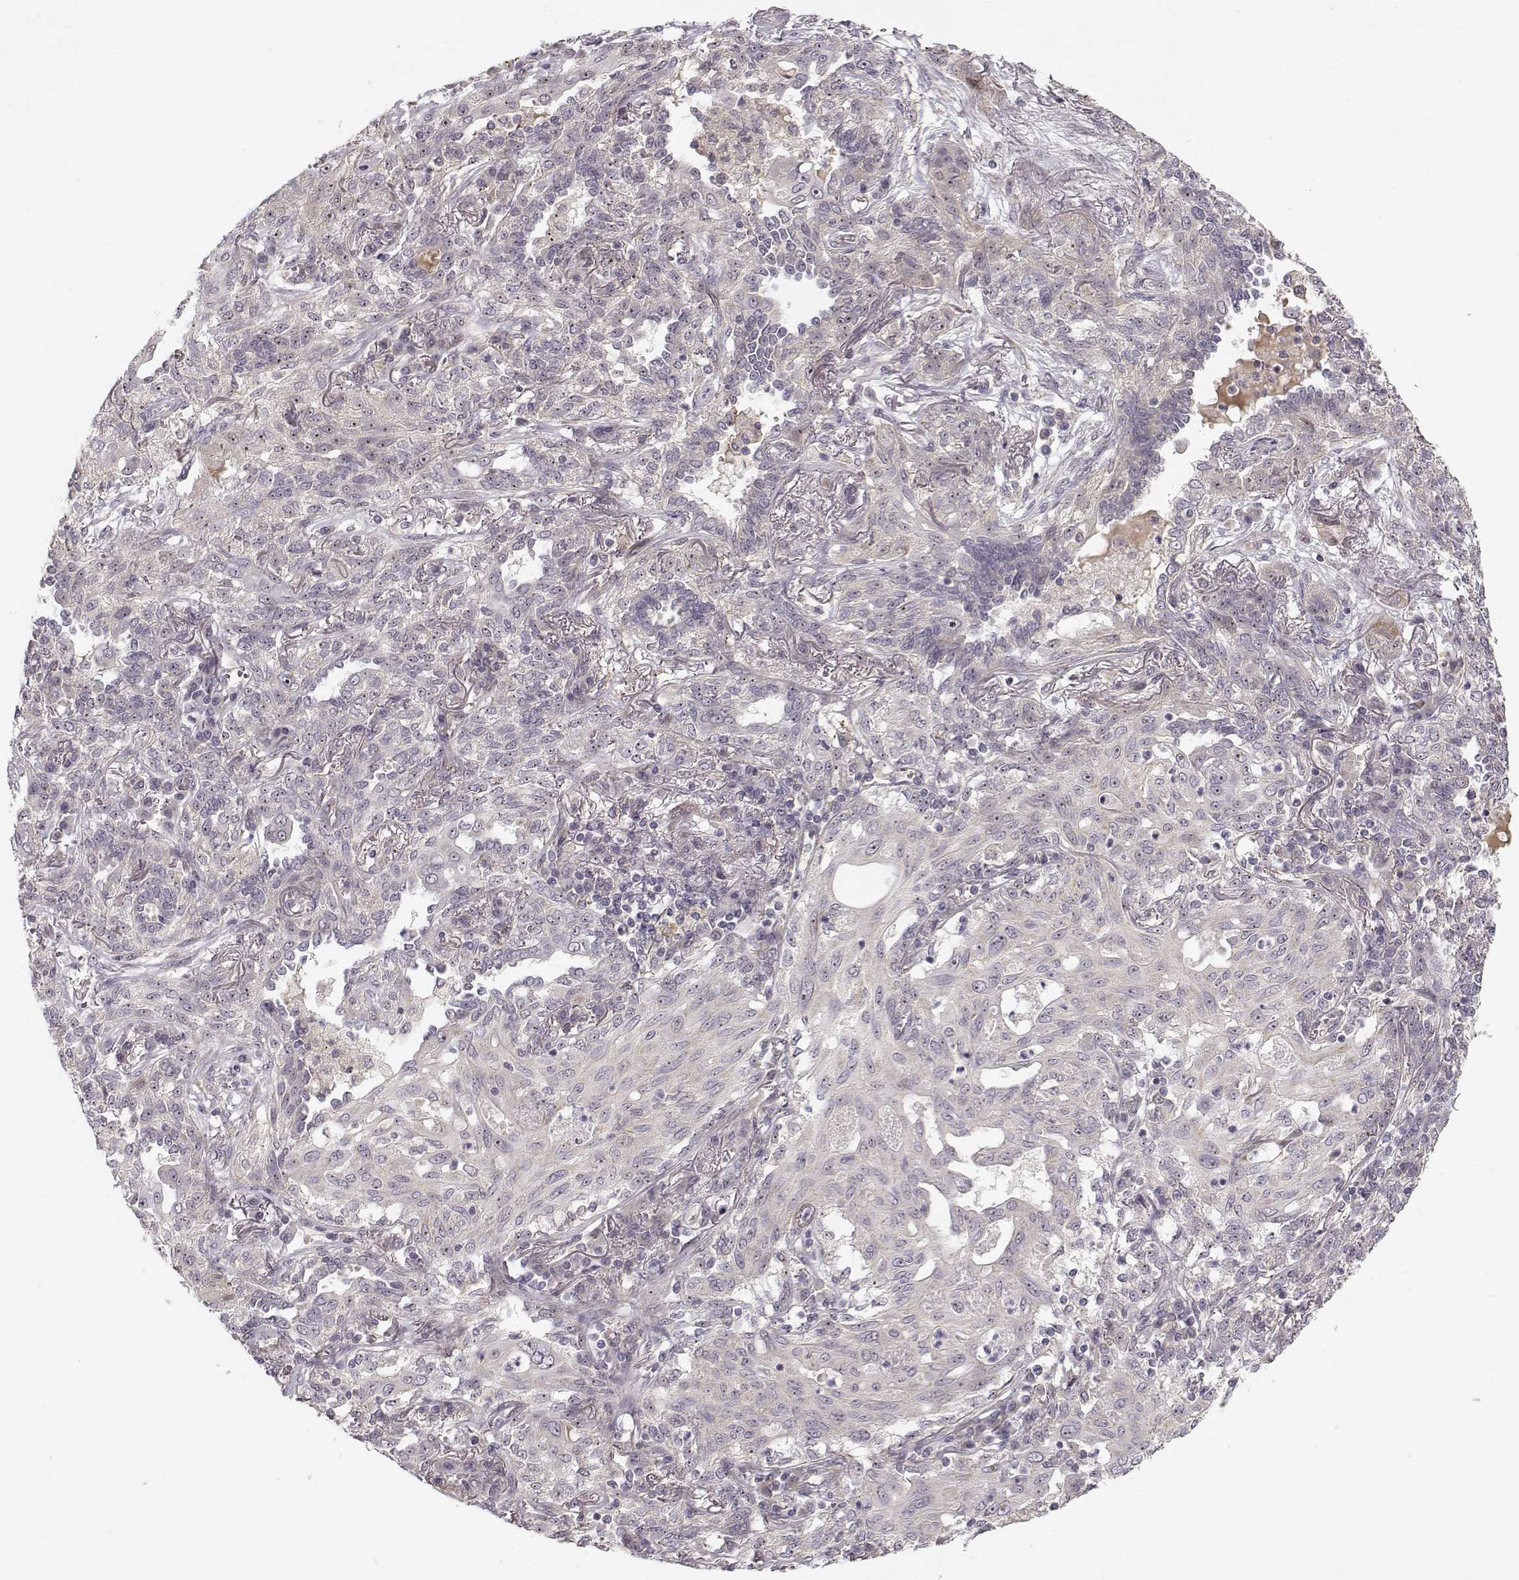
{"staining": {"intensity": "weak", "quantity": "<25%", "location": "cytoplasmic/membranous"}, "tissue": "lung cancer", "cell_type": "Tumor cells", "image_type": "cancer", "snomed": [{"axis": "morphology", "description": "Squamous cell carcinoma, NOS"}, {"axis": "topography", "description": "Lung"}], "caption": "High magnification brightfield microscopy of lung squamous cell carcinoma stained with DAB (3,3'-diaminobenzidine) (brown) and counterstained with hematoxylin (blue): tumor cells show no significant expression. Nuclei are stained in blue.", "gene": "MED12L", "patient": {"sex": "female", "age": 70}}